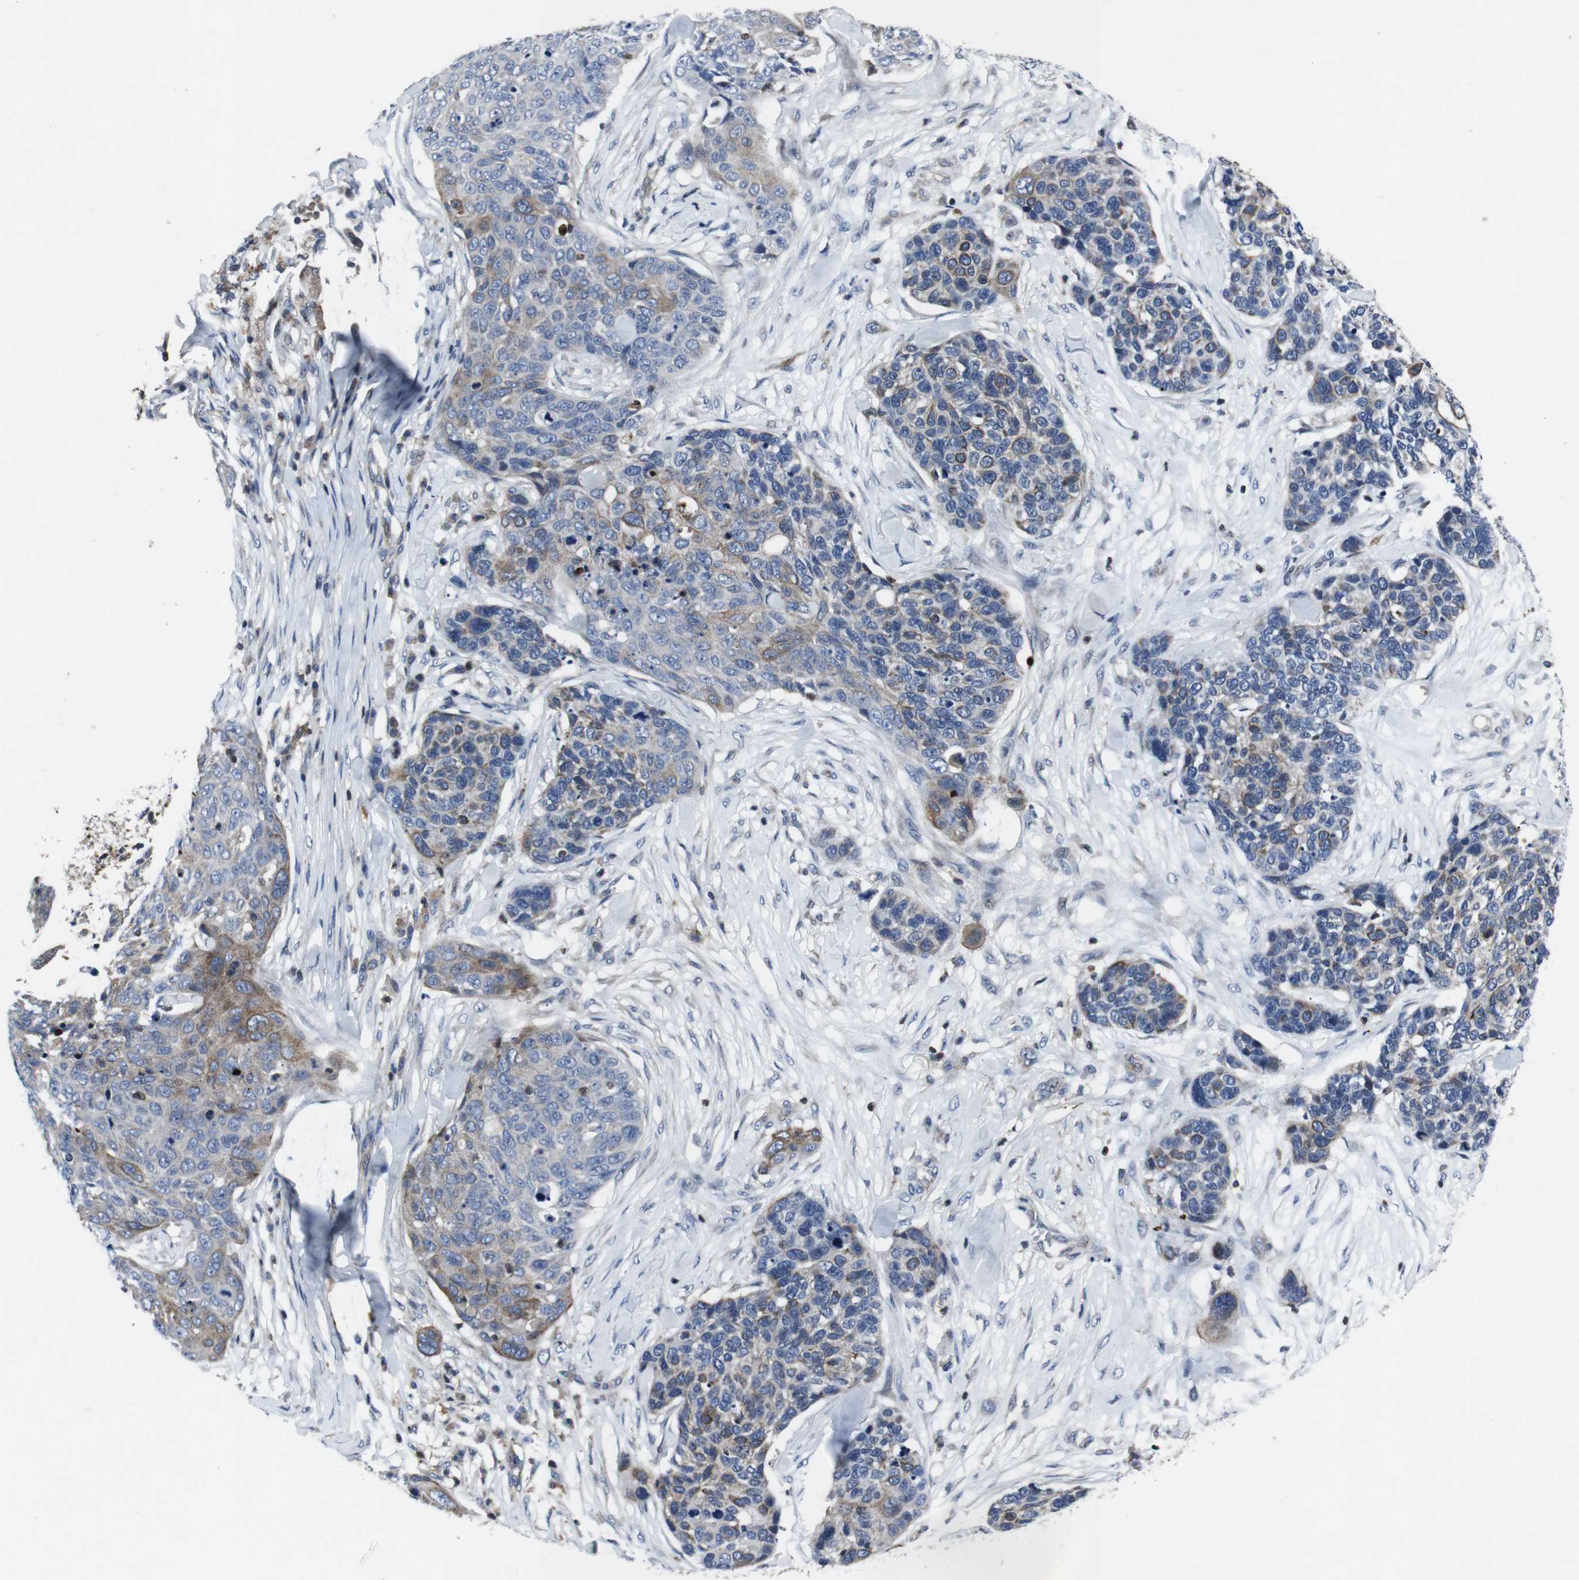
{"staining": {"intensity": "moderate", "quantity": "<25%", "location": "cytoplasmic/membranous"}, "tissue": "skin cancer", "cell_type": "Tumor cells", "image_type": "cancer", "snomed": [{"axis": "morphology", "description": "Squamous cell carcinoma in situ, NOS"}, {"axis": "morphology", "description": "Squamous cell carcinoma, NOS"}, {"axis": "topography", "description": "Skin"}], "caption": "This is a photomicrograph of immunohistochemistry staining of skin squamous cell carcinoma, which shows moderate positivity in the cytoplasmic/membranous of tumor cells.", "gene": "STAT4", "patient": {"sex": "male", "age": 93}}